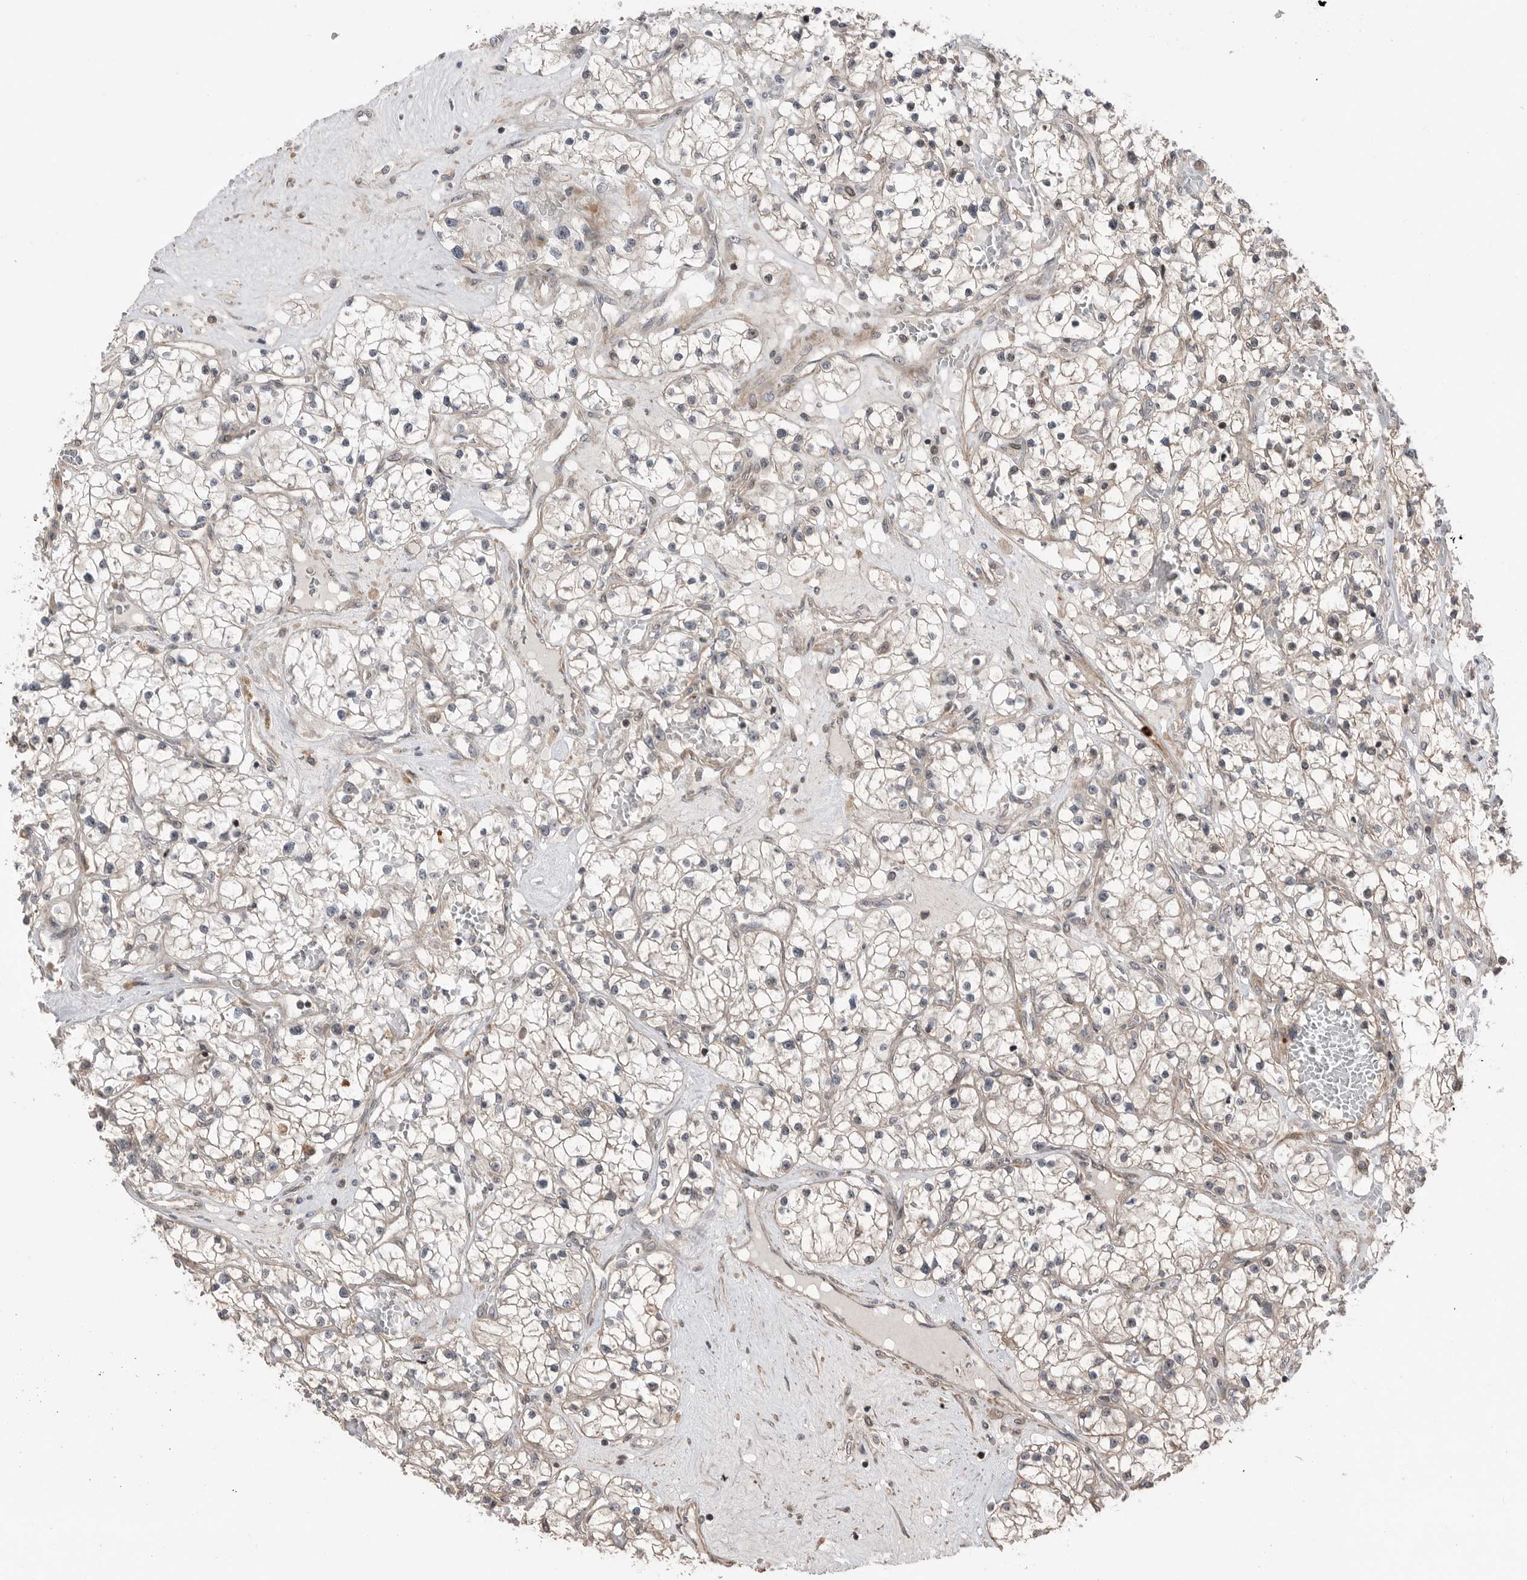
{"staining": {"intensity": "negative", "quantity": "none", "location": "none"}, "tissue": "renal cancer", "cell_type": "Tumor cells", "image_type": "cancer", "snomed": [{"axis": "morphology", "description": "Normal tissue, NOS"}, {"axis": "morphology", "description": "Adenocarcinoma, NOS"}, {"axis": "topography", "description": "Kidney"}], "caption": "The immunohistochemistry (IHC) micrograph has no significant positivity in tumor cells of adenocarcinoma (renal) tissue.", "gene": "PEAK1", "patient": {"sex": "male", "age": 68}}